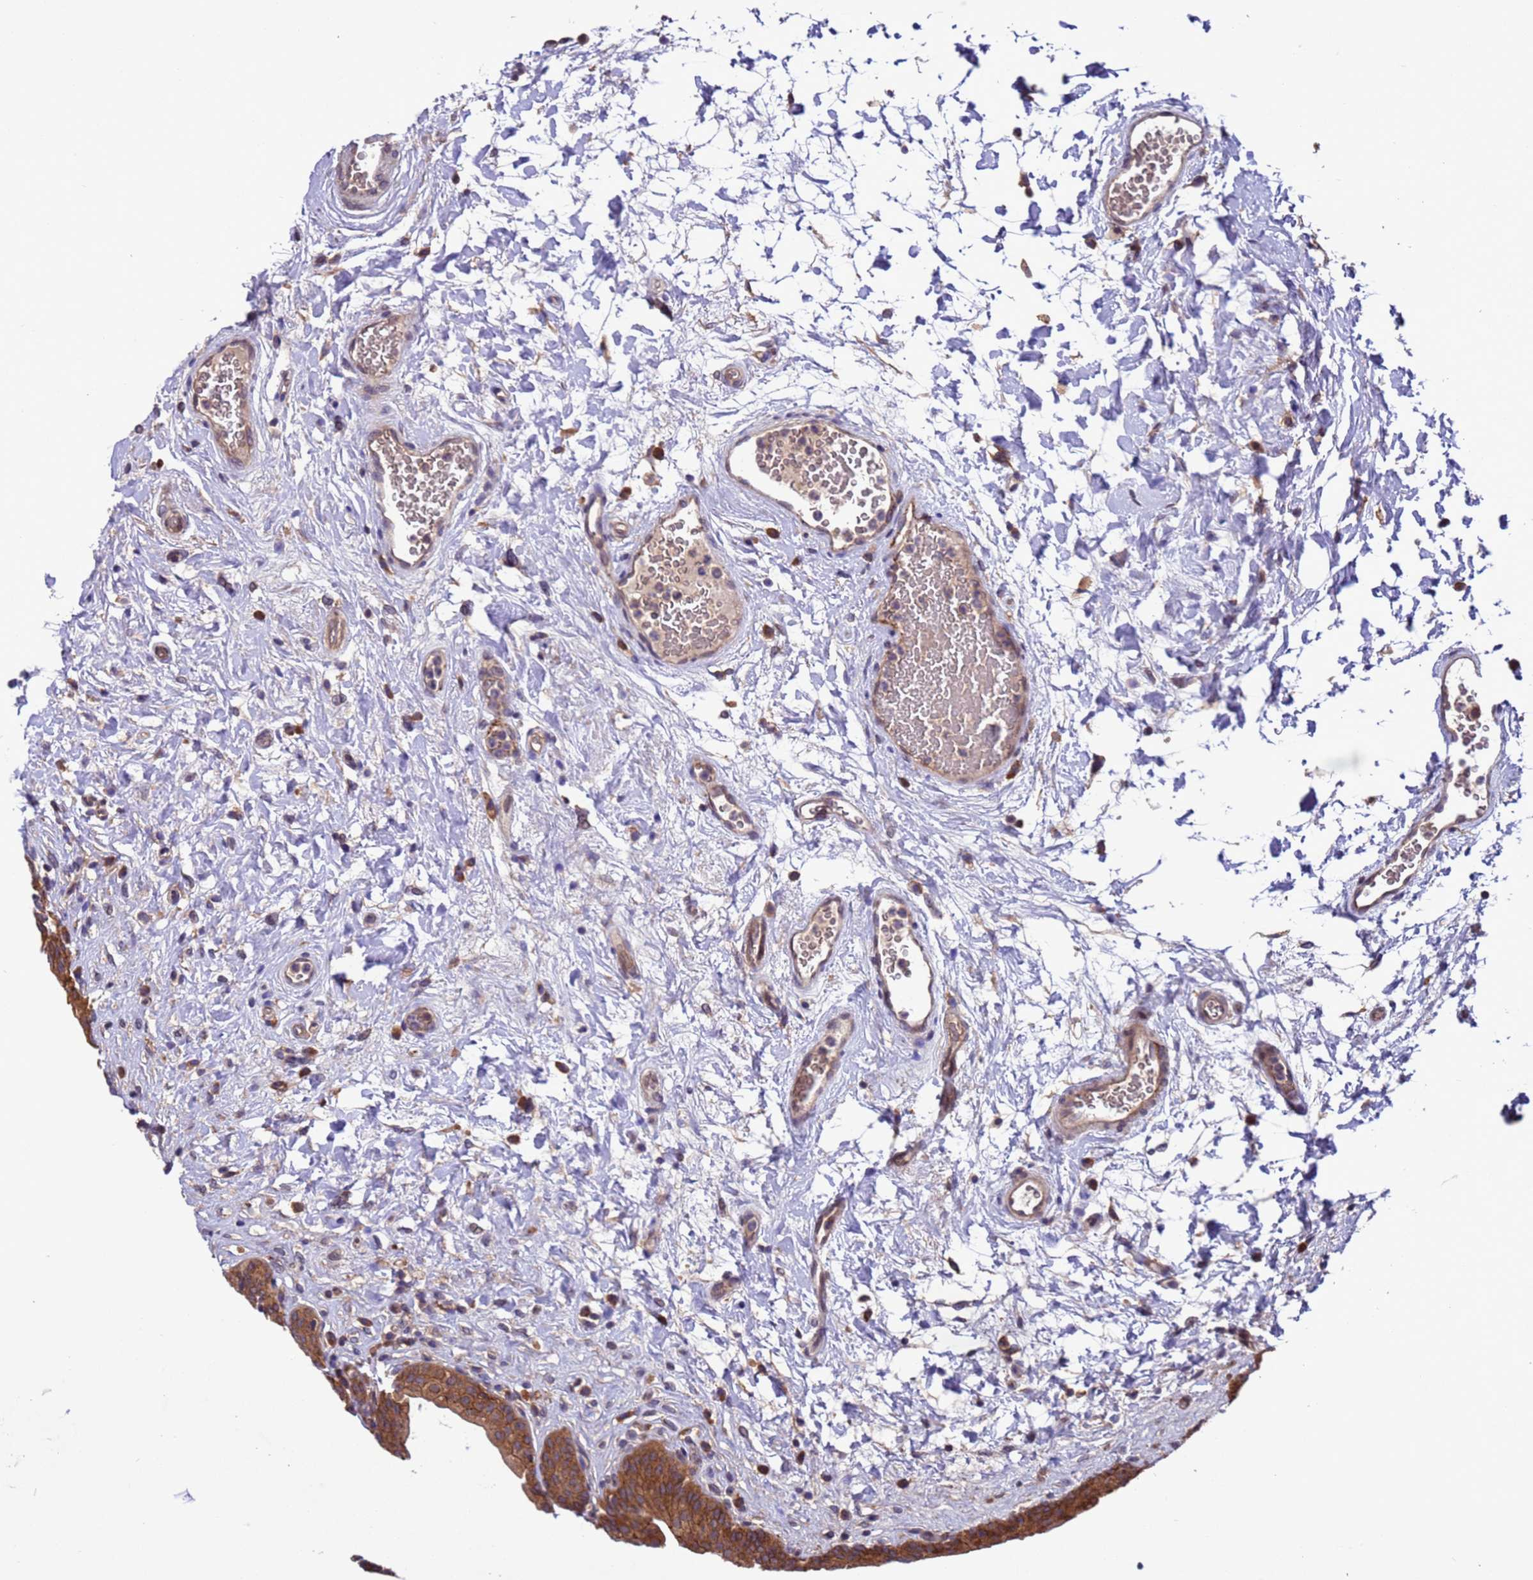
{"staining": {"intensity": "strong", "quantity": ">75%", "location": "cytoplasmic/membranous"}, "tissue": "urinary bladder", "cell_type": "Urothelial cells", "image_type": "normal", "snomed": [{"axis": "morphology", "description": "Normal tissue, NOS"}, {"axis": "topography", "description": "Urinary bladder"}], "caption": "Strong cytoplasmic/membranous staining for a protein is identified in about >75% of urothelial cells of benign urinary bladder using IHC.", "gene": "ARHGAP12", "patient": {"sex": "male", "age": 83}}